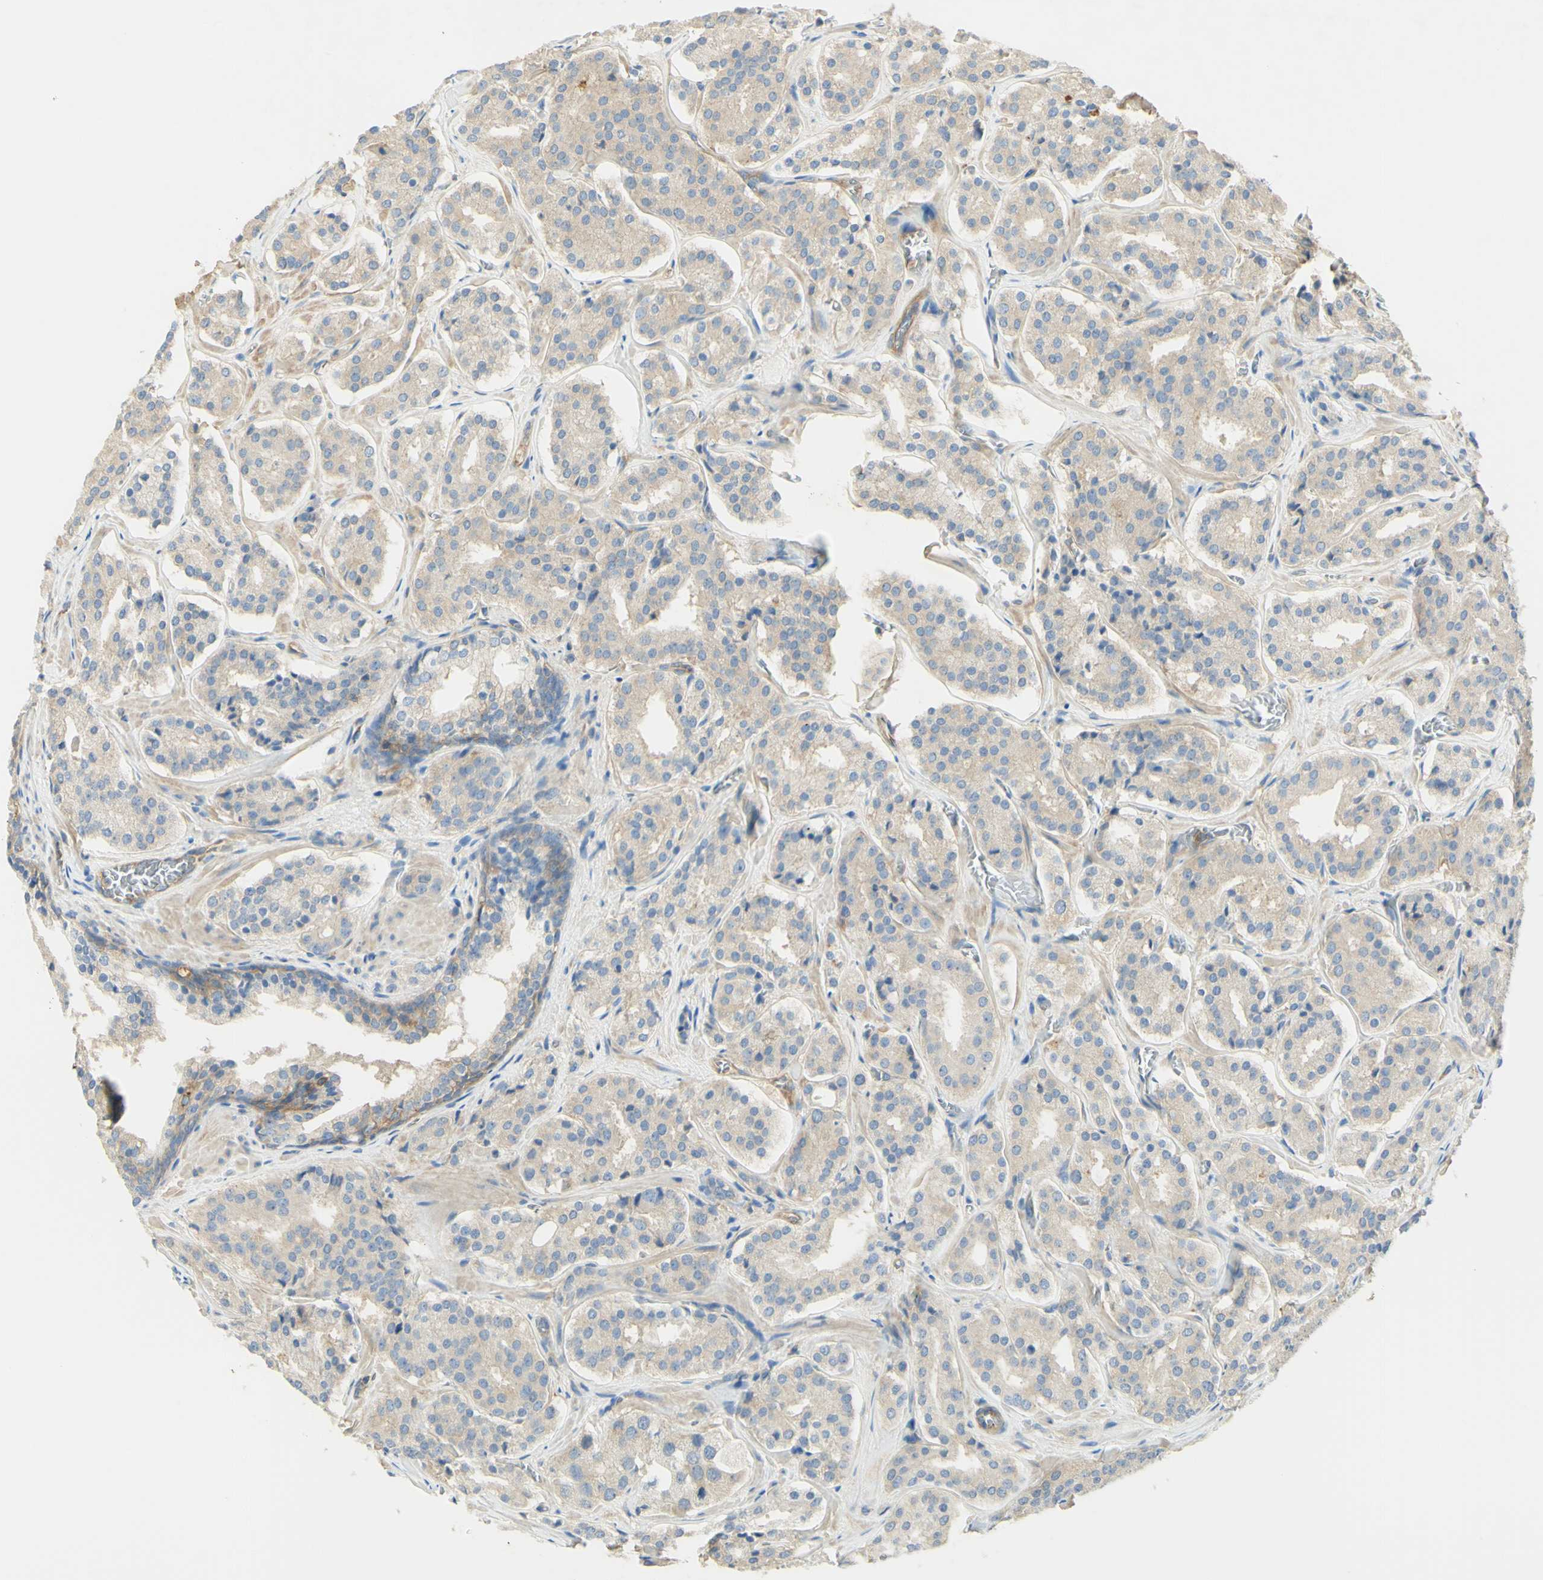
{"staining": {"intensity": "weak", "quantity": ">75%", "location": "cytoplasmic/membranous"}, "tissue": "prostate cancer", "cell_type": "Tumor cells", "image_type": "cancer", "snomed": [{"axis": "morphology", "description": "Adenocarcinoma, High grade"}, {"axis": "topography", "description": "Prostate"}], "caption": "Prostate cancer (adenocarcinoma (high-grade)) tissue exhibits weak cytoplasmic/membranous positivity in about >75% of tumor cells", "gene": "IKBKG", "patient": {"sex": "male", "age": 60}}